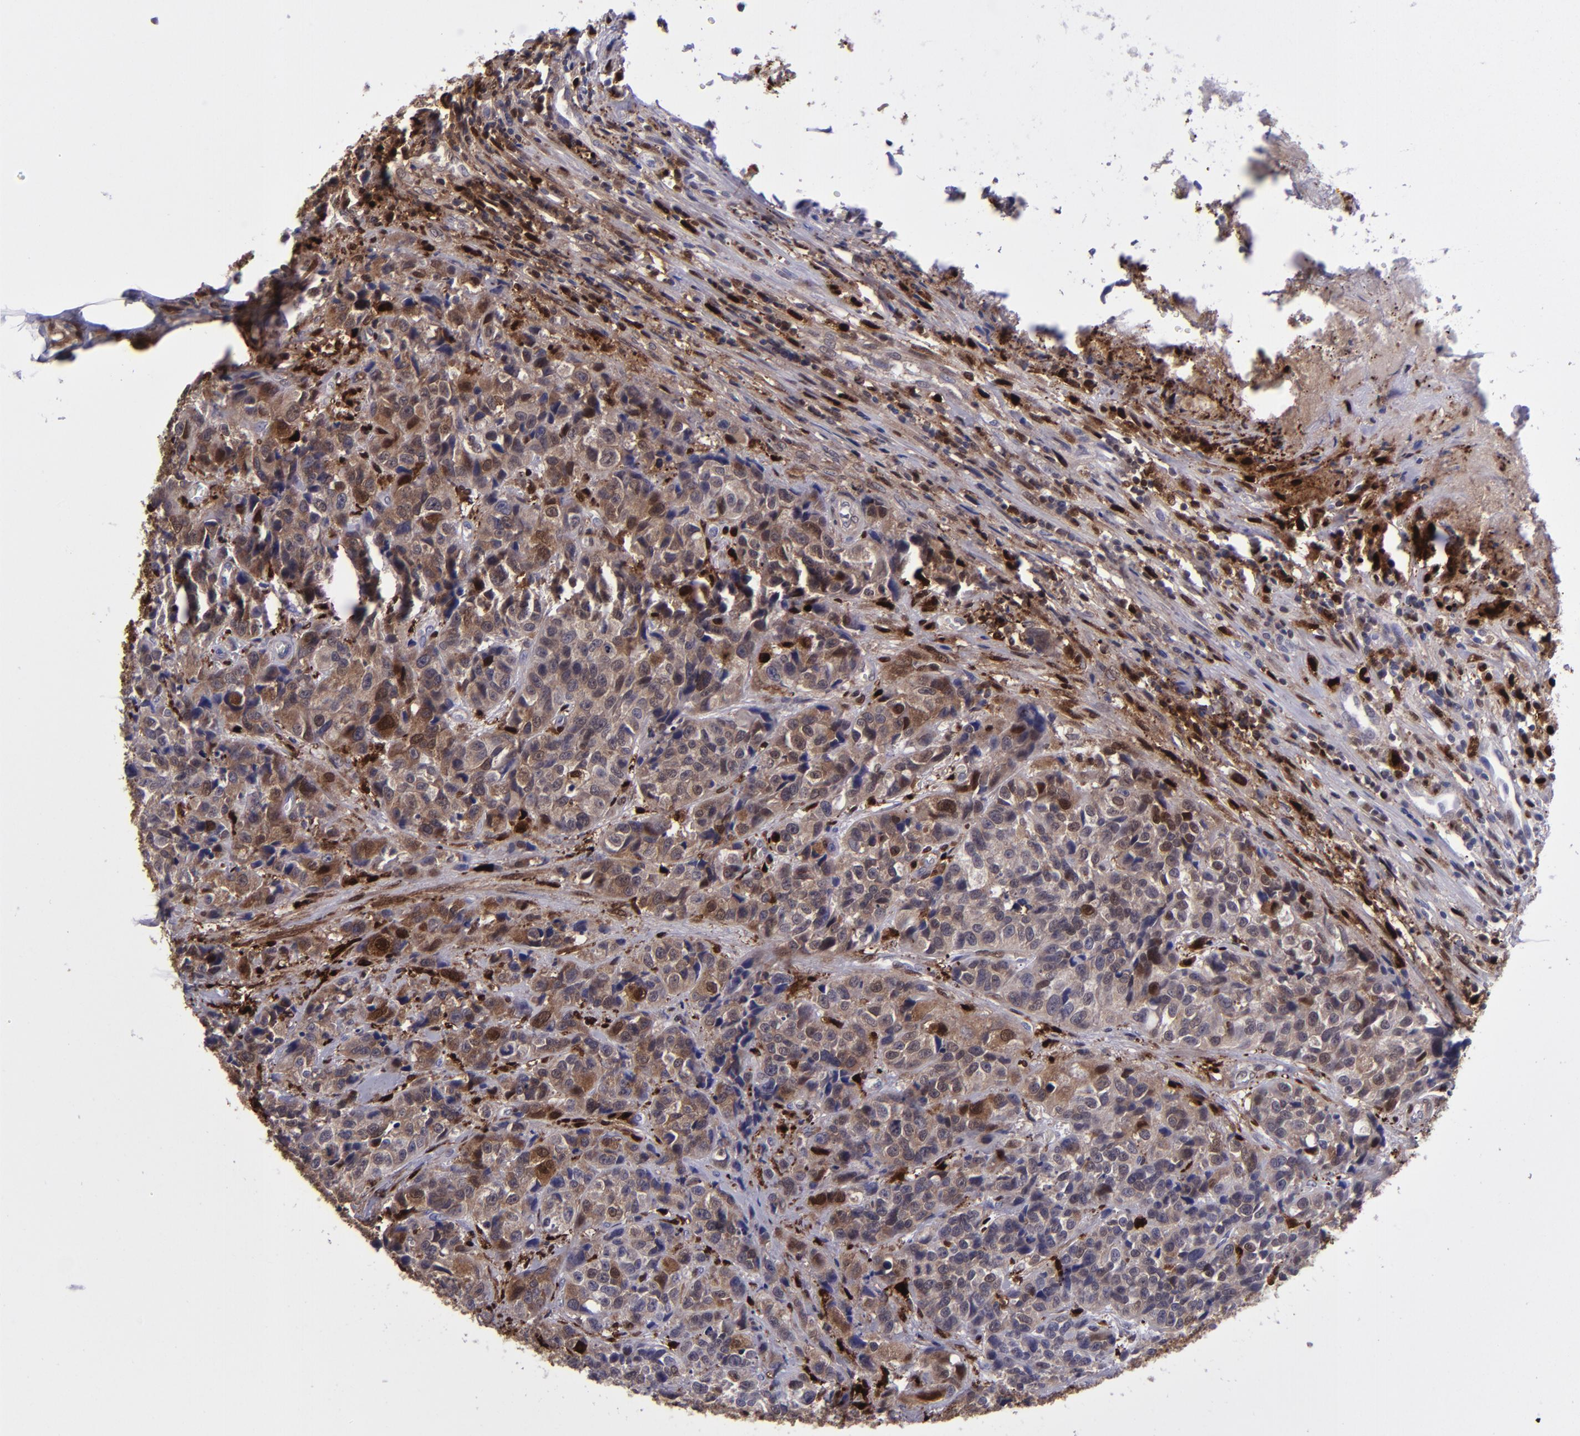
{"staining": {"intensity": "moderate", "quantity": ">75%", "location": "cytoplasmic/membranous,nuclear"}, "tissue": "urothelial cancer", "cell_type": "Tumor cells", "image_type": "cancer", "snomed": [{"axis": "morphology", "description": "Urothelial carcinoma, High grade"}, {"axis": "topography", "description": "Urinary bladder"}], "caption": "A high-resolution histopathology image shows IHC staining of high-grade urothelial carcinoma, which exhibits moderate cytoplasmic/membranous and nuclear staining in about >75% of tumor cells.", "gene": "TYMP", "patient": {"sex": "female", "age": 81}}